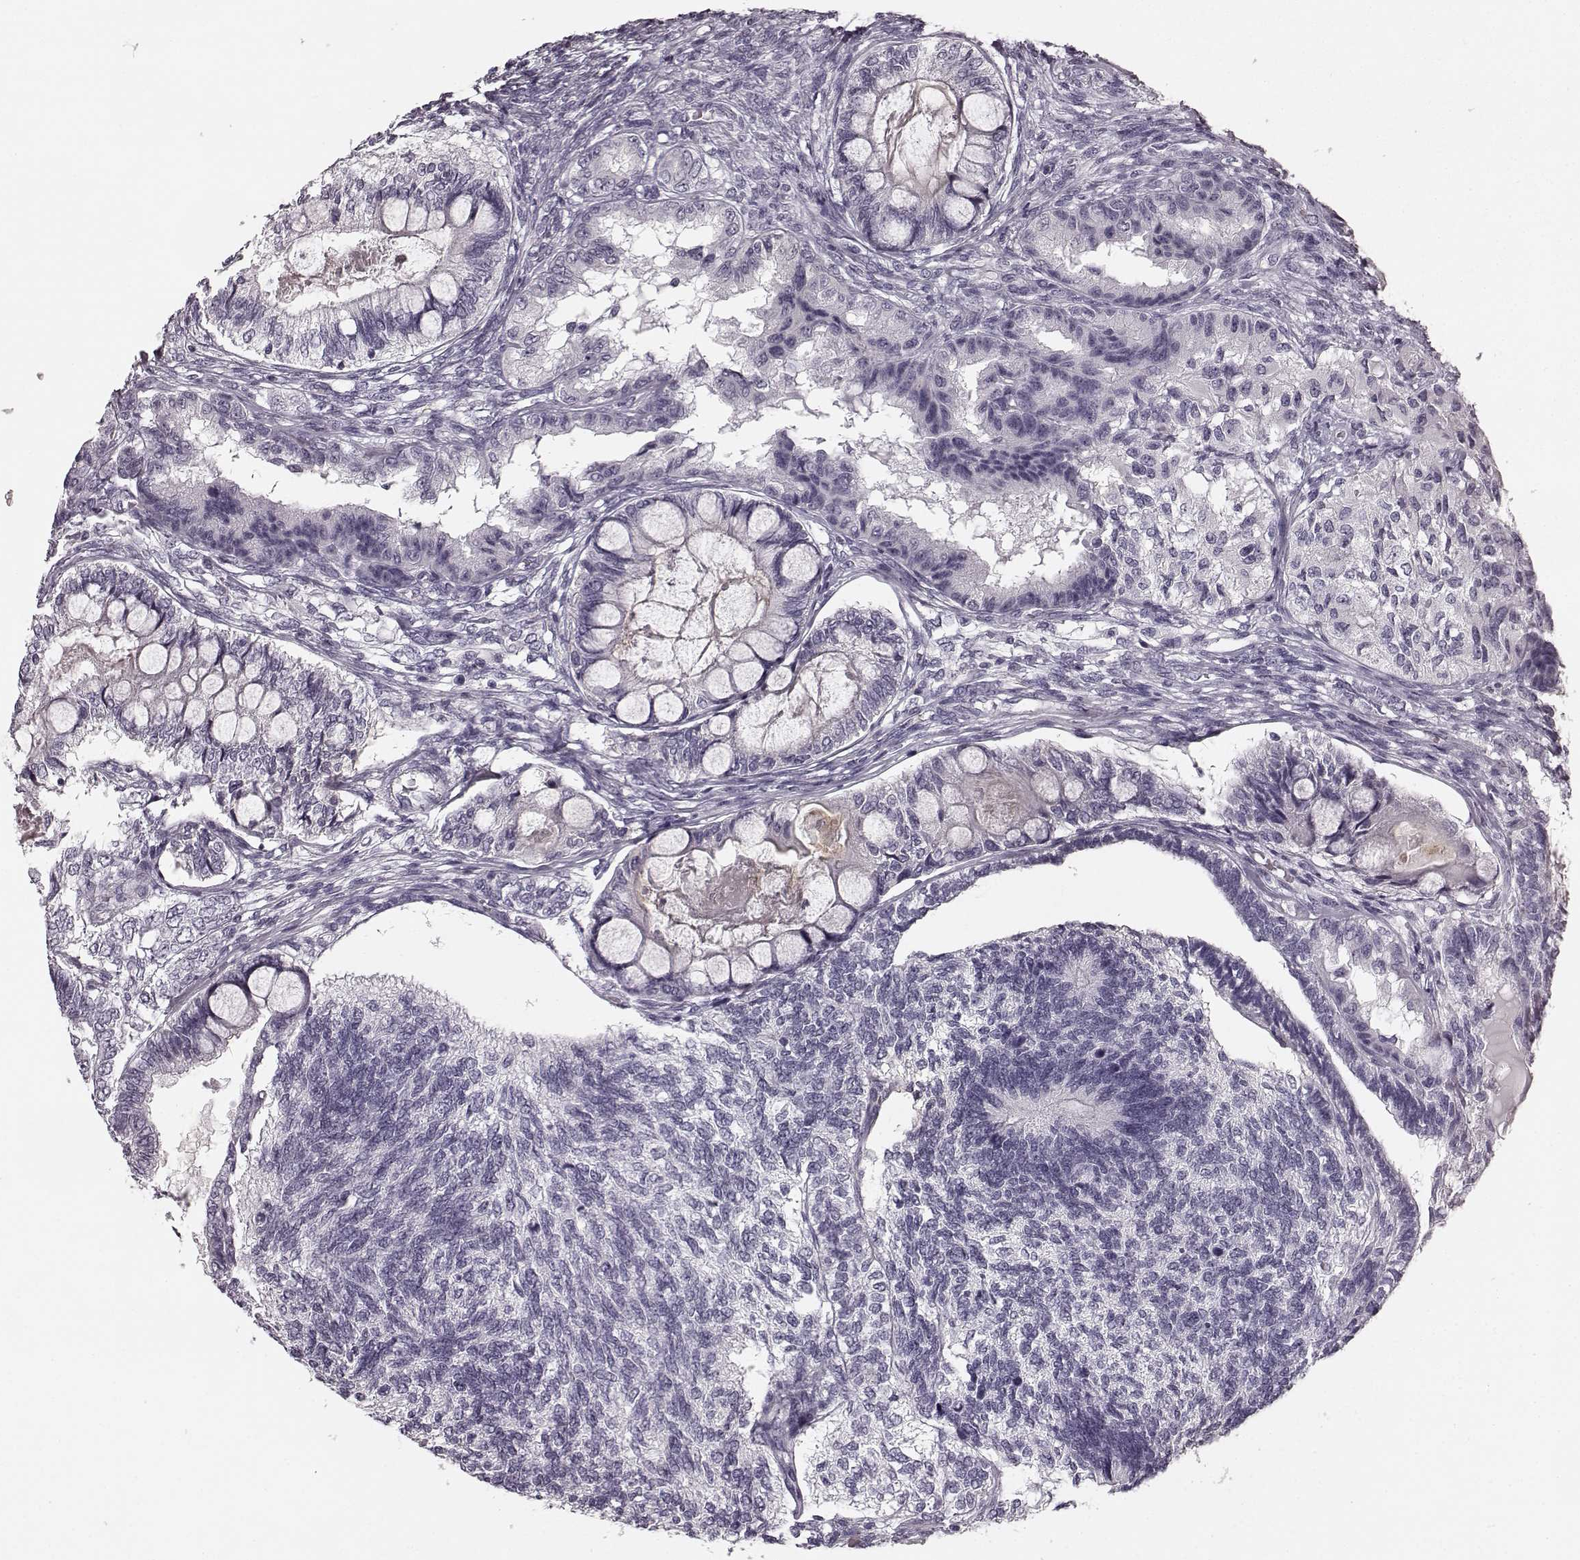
{"staining": {"intensity": "negative", "quantity": "none", "location": "none"}, "tissue": "testis cancer", "cell_type": "Tumor cells", "image_type": "cancer", "snomed": [{"axis": "morphology", "description": "Seminoma, NOS"}, {"axis": "morphology", "description": "Carcinoma, Embryonal, NOS"}, {"axis": "topography", "description": "Testis"}], "caption": "Immunohistochemistry (IHC) photomicrograph of testis cancer (embryonal carcinoma) stained for a protein (brown), which demonstrates no staining in tumor cells.", "gene": "TMPRSS15", "patient": {"sex": "male", "age": 41}}